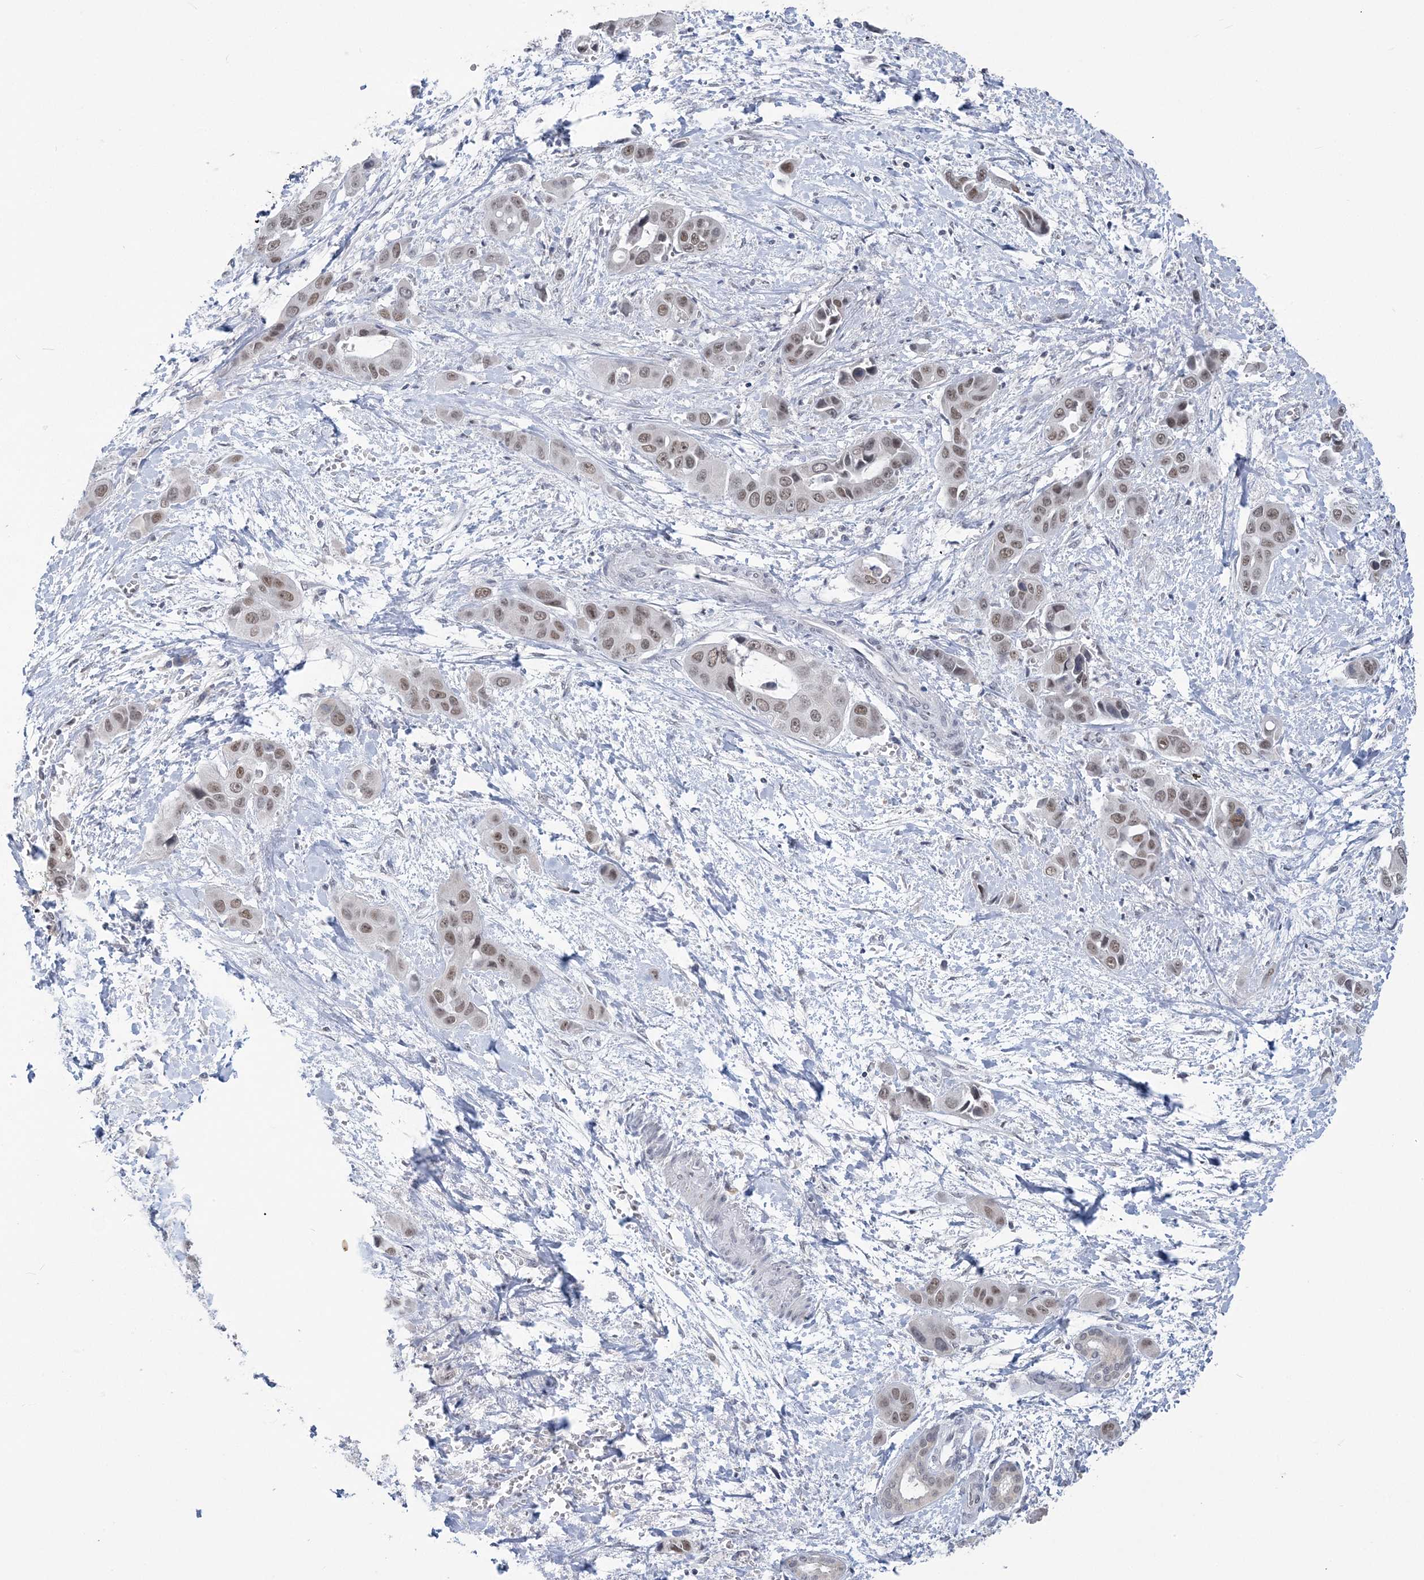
{"staining": {"intensity": "moderate", "quantity": ">75%", "location": "nuclear"}, "tissue": "liver cancer", "cell_type": "Tumor cells", "image_type": "cancer", "snomed": [{"axis": "morphology", "description": "Cholangiocarcinoma"}, {"axis": "topography", "description": "Liver"}], "caption": "Protein staining of cholangiocarcinoma (liver) tissue displays moderate nuclear staining in about >75% of tumor cells.", "gene": "ZBTB7A", "patient": {"sex": "female", "age": 52}}